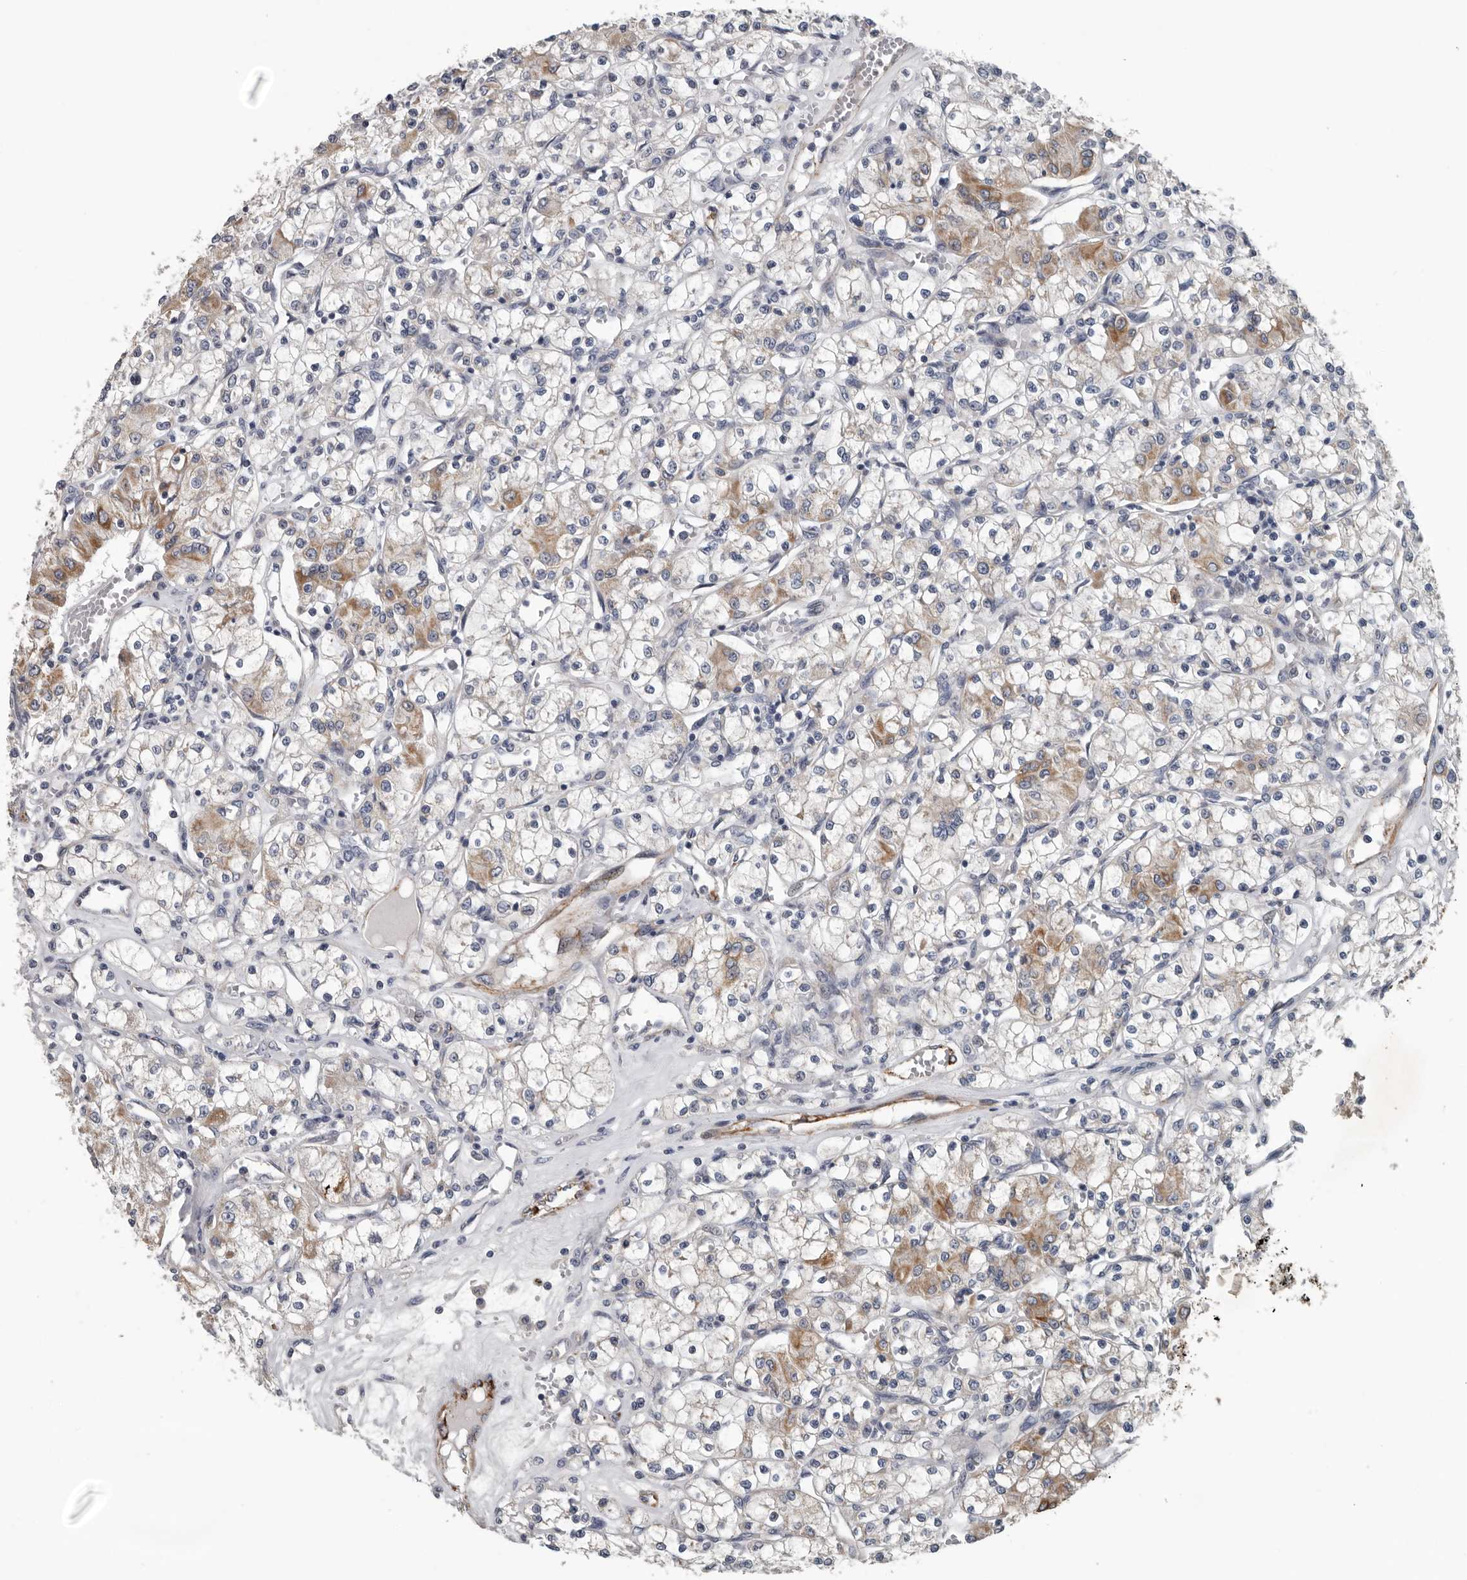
{"staining": {"intensity": "moderate", "quantity": "<25%", "location": "cytoplasmic/membranous"}, "tissue": "renal cancer", "cell_type": "Tumor cells", "image_type": "cancer", "snomed": [{"axis": "morphology", "description": "Adenocarcinoma, NOS"}, {"axis": "topography", "description": "Kidney"}], "caption": "Immunohistochemistry (IHC) photomicrograph of neoplastic tissue: adenocarcinoma (renal) stained using immunohistochemistry shows low levels of moderate protein expression localized specifically in the cytoplasmic/membranous of tumor cells, appearing as a cytoplasmic/membranous brown color.", "gene": "DPY19L4", "patient": {"sex": "female", "age": 59}}